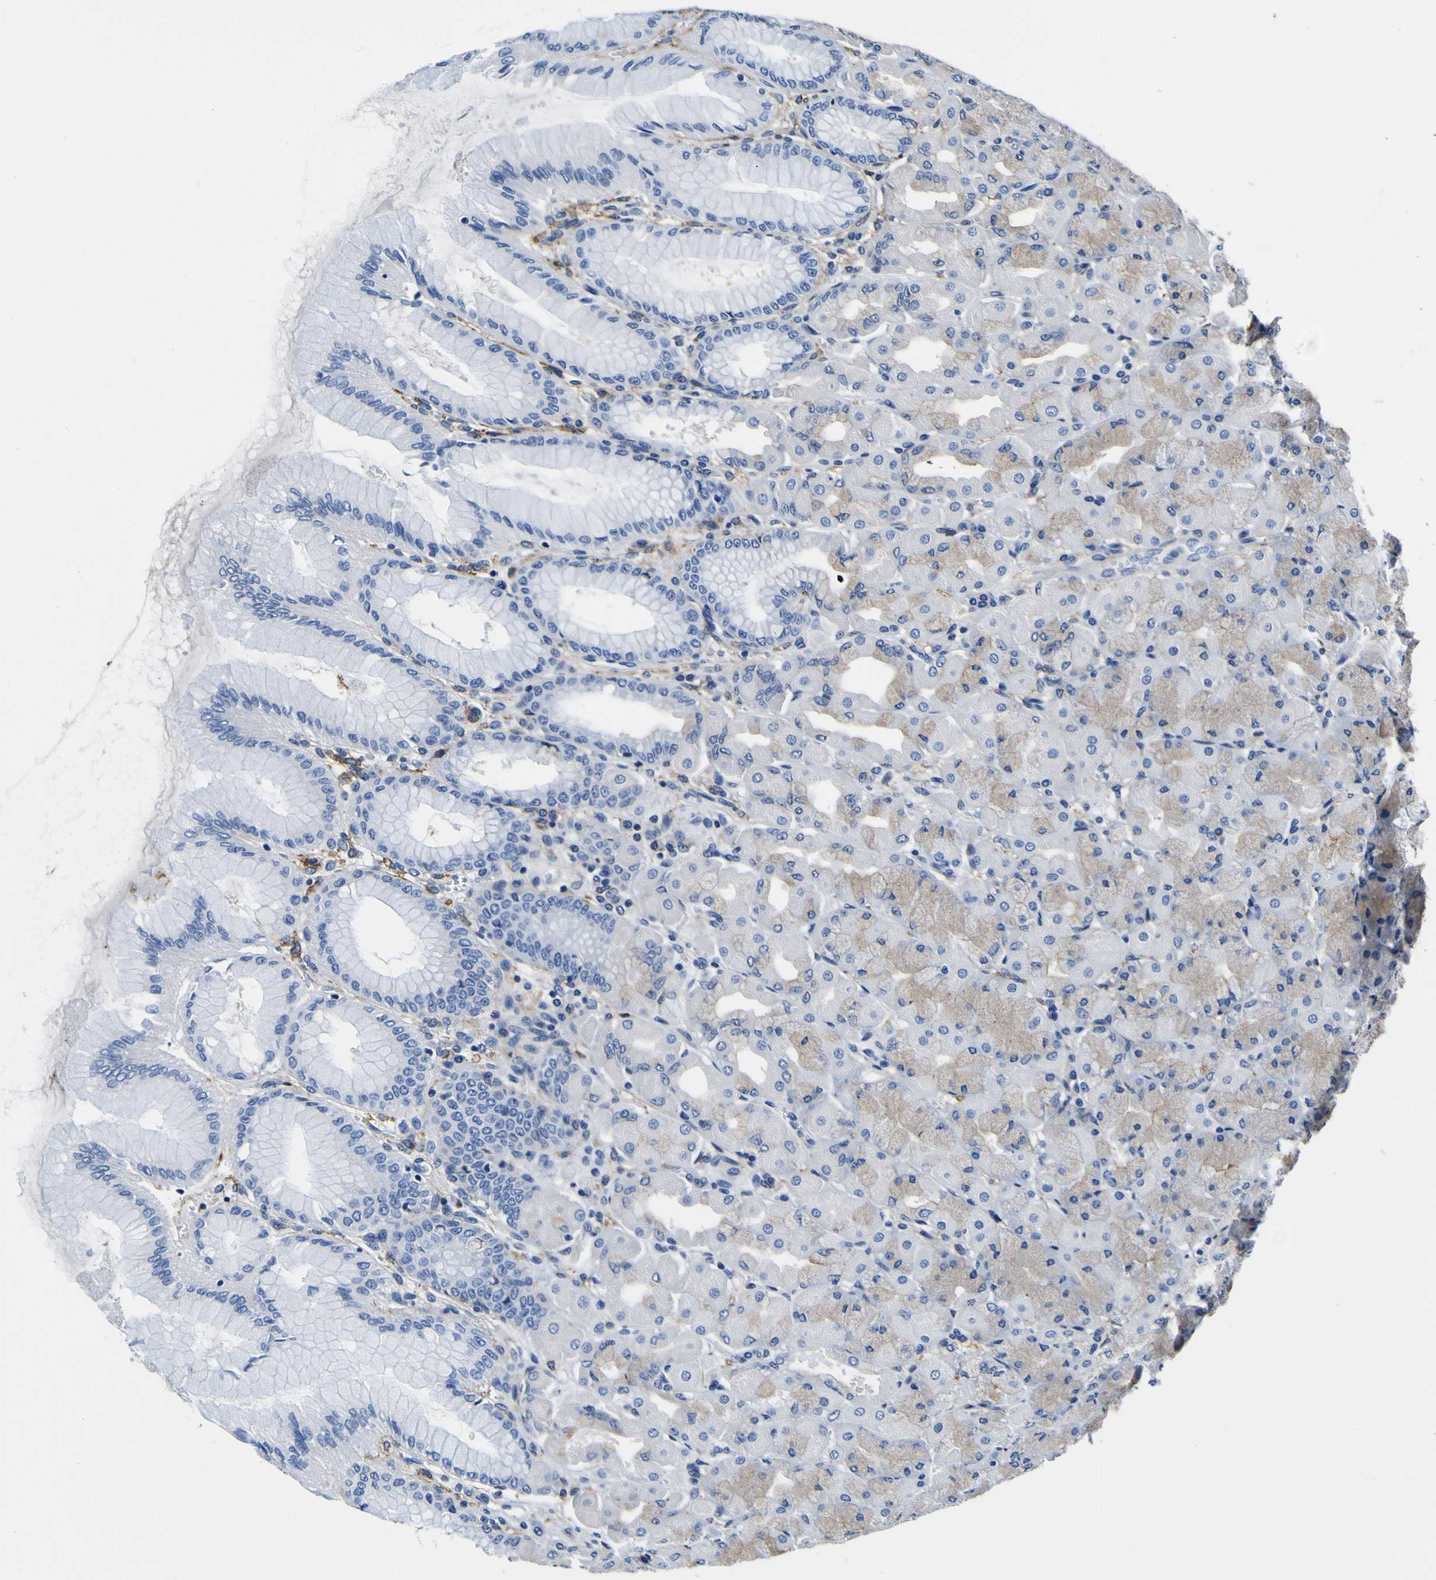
{"staining": {"intensity": "moderate", "quantity": "25%-75%", "location": "cytoplasmic/membranous"}, "tissue": "stomach", "cell_type": "Glandular cells", "image_type": "normal", "snomed": [{"axis": "morphology", "description": "Normal tissue, NOS"}, {"axis": "topography", "description": "Stomach, upper"}], "caption": "Benign stomach displays moderate cytoplasmic/membranous positivity in about 25%-75% of glandular cells Ihc stains the protein in brown and the nuclei are stained blue..", "gene": "PXDN", "patient": {"sex": "female", "age": 56}}